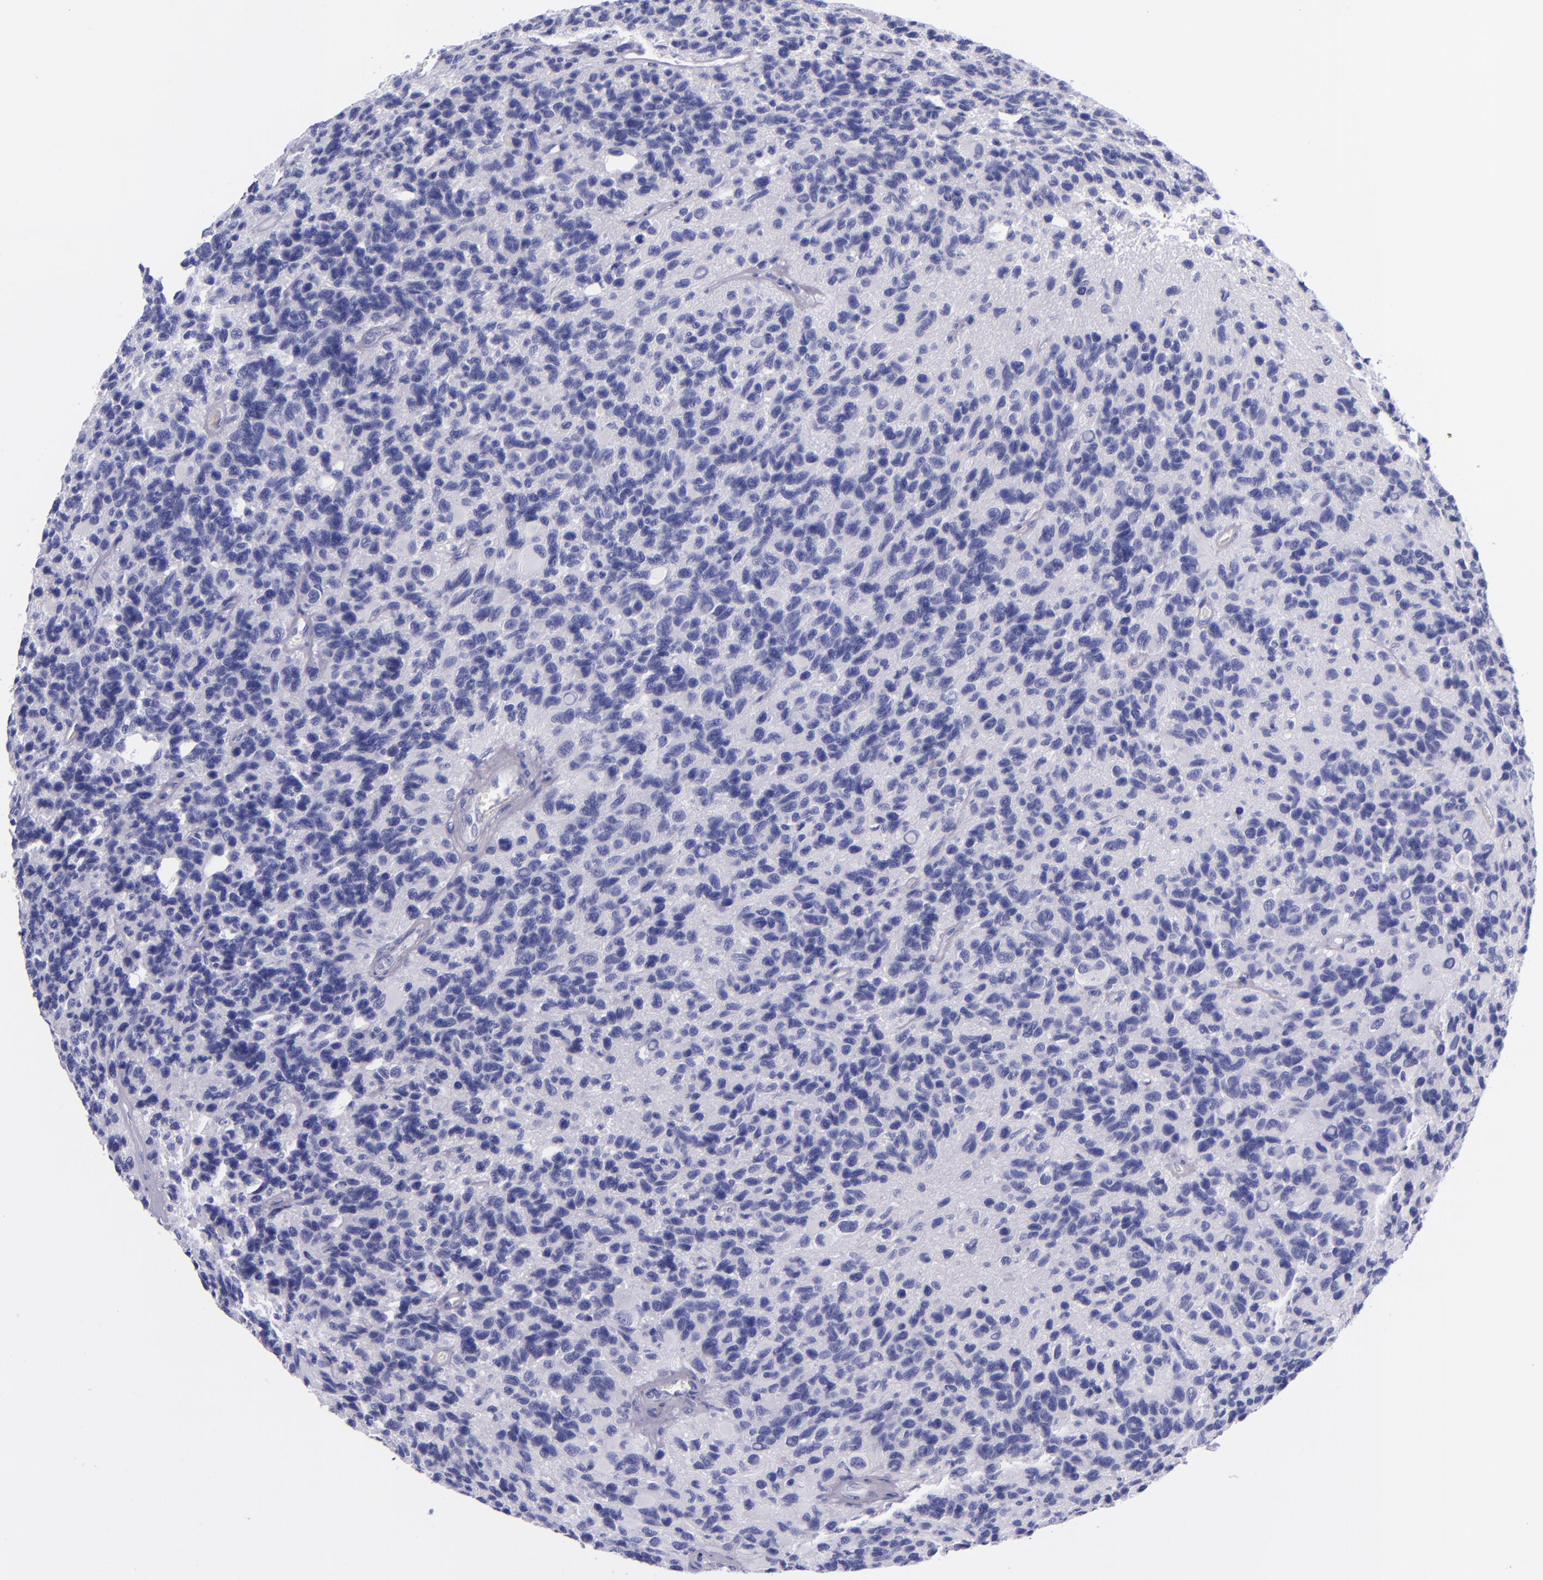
{"staining": {"intensity": "negative", "quantity": "none", "location": "none"}, "tissue": "glioma", "cell_type": "Tumor cells", "image_type": "cancer", "snomed": [{"axis": "morphology", "description": "Glioma, malignant, High grade"}, {"axis": "topography", "description": "Brain"}], "caption": "High power microscopy image of an immunohistochemistry (IHC) photomicrograph of malignant glioma (high-grade), revealing no significant positivity in tumor cells.", "gene": "LAG3", "patient": {"sex": "male", "age": 77}}